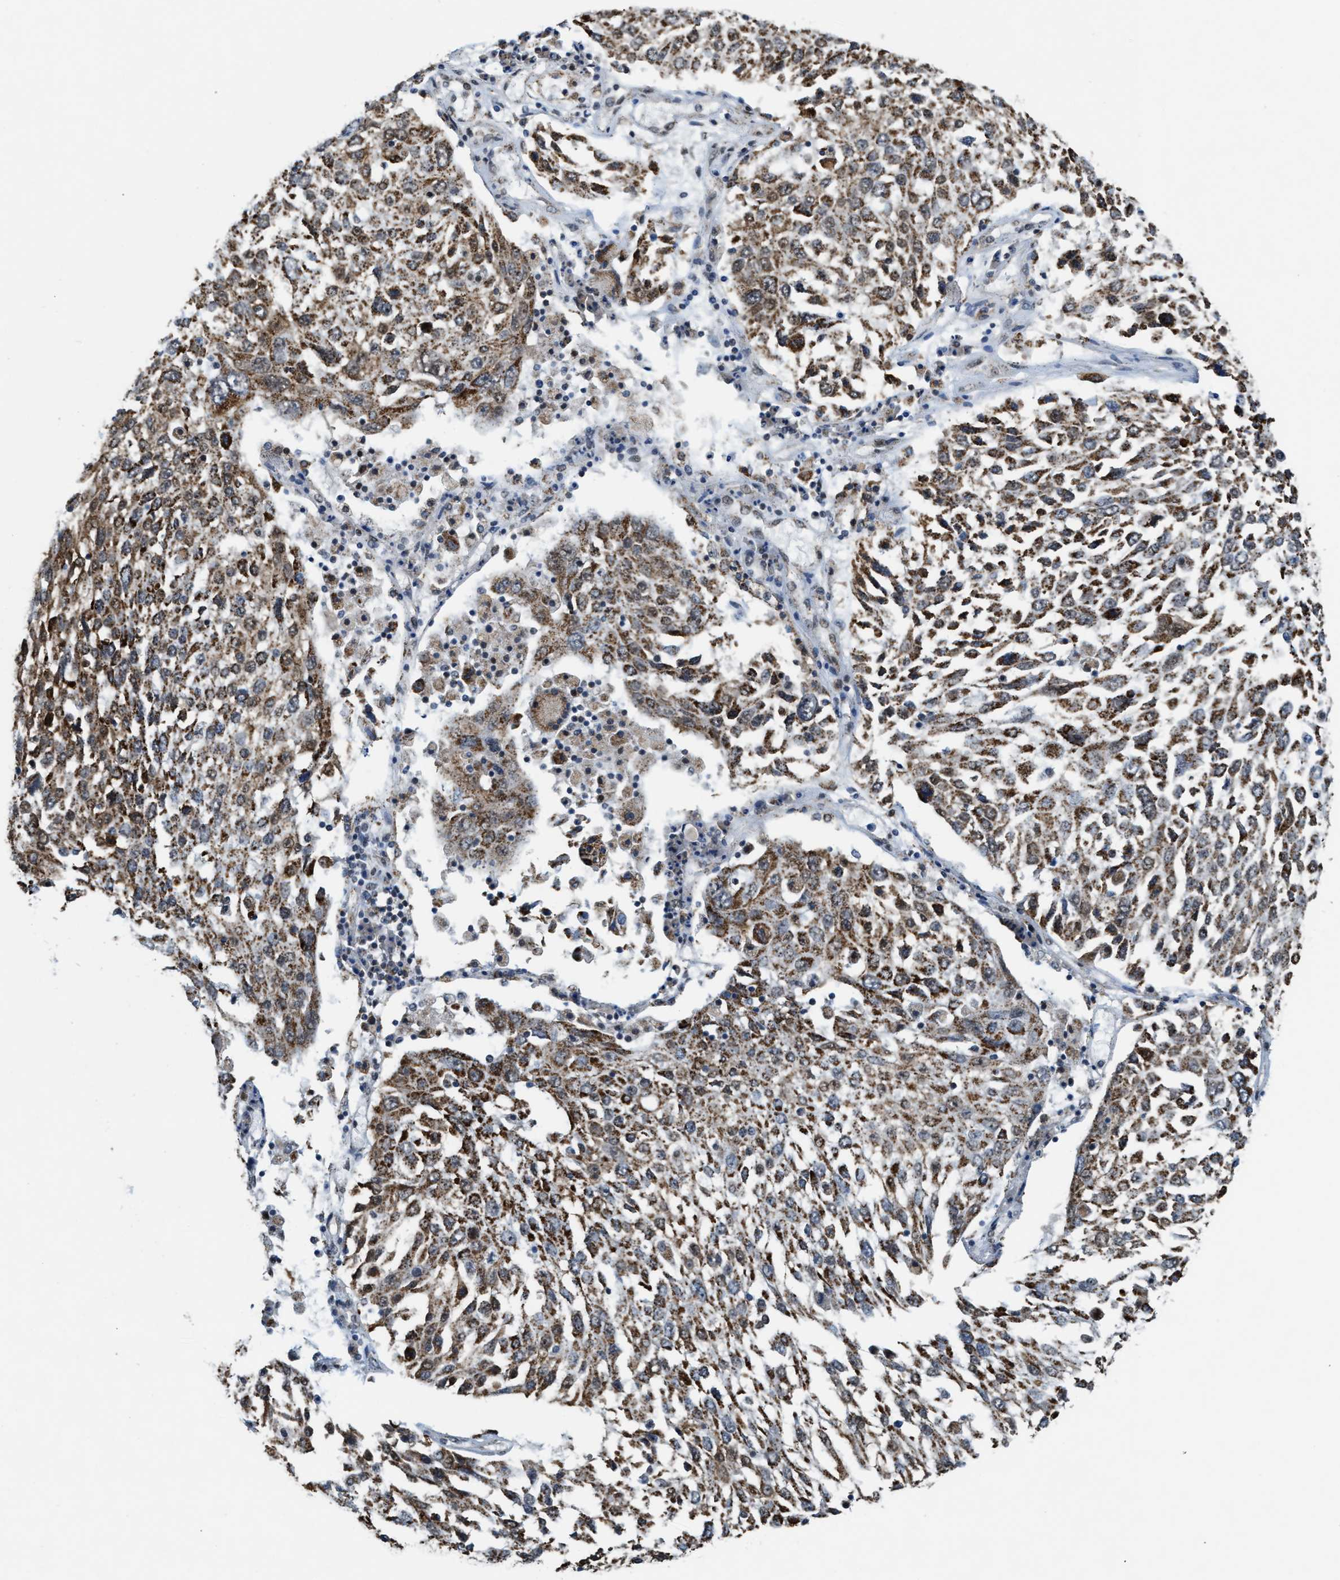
{"staining": {"intensity": "moderate", "quantity": ">75%", "location": "cytoplasmic/membranous"}, "tissue": "lung cancer", "cell_type": "Tumor cells", "image_type": "cancer", "snomed": [{"axis": "morphology", "description": "Squamous cell carcinoma, NOS"}, {"axis": "topography", "description": "Lung"}], "caption": "Moderate cytoplasmic/membranous protein positivity is seen in approximately >75% of tumor cells in lung cancer.", "gene": "HIBADH", "patient": {"sex": "male", "age": 65}}